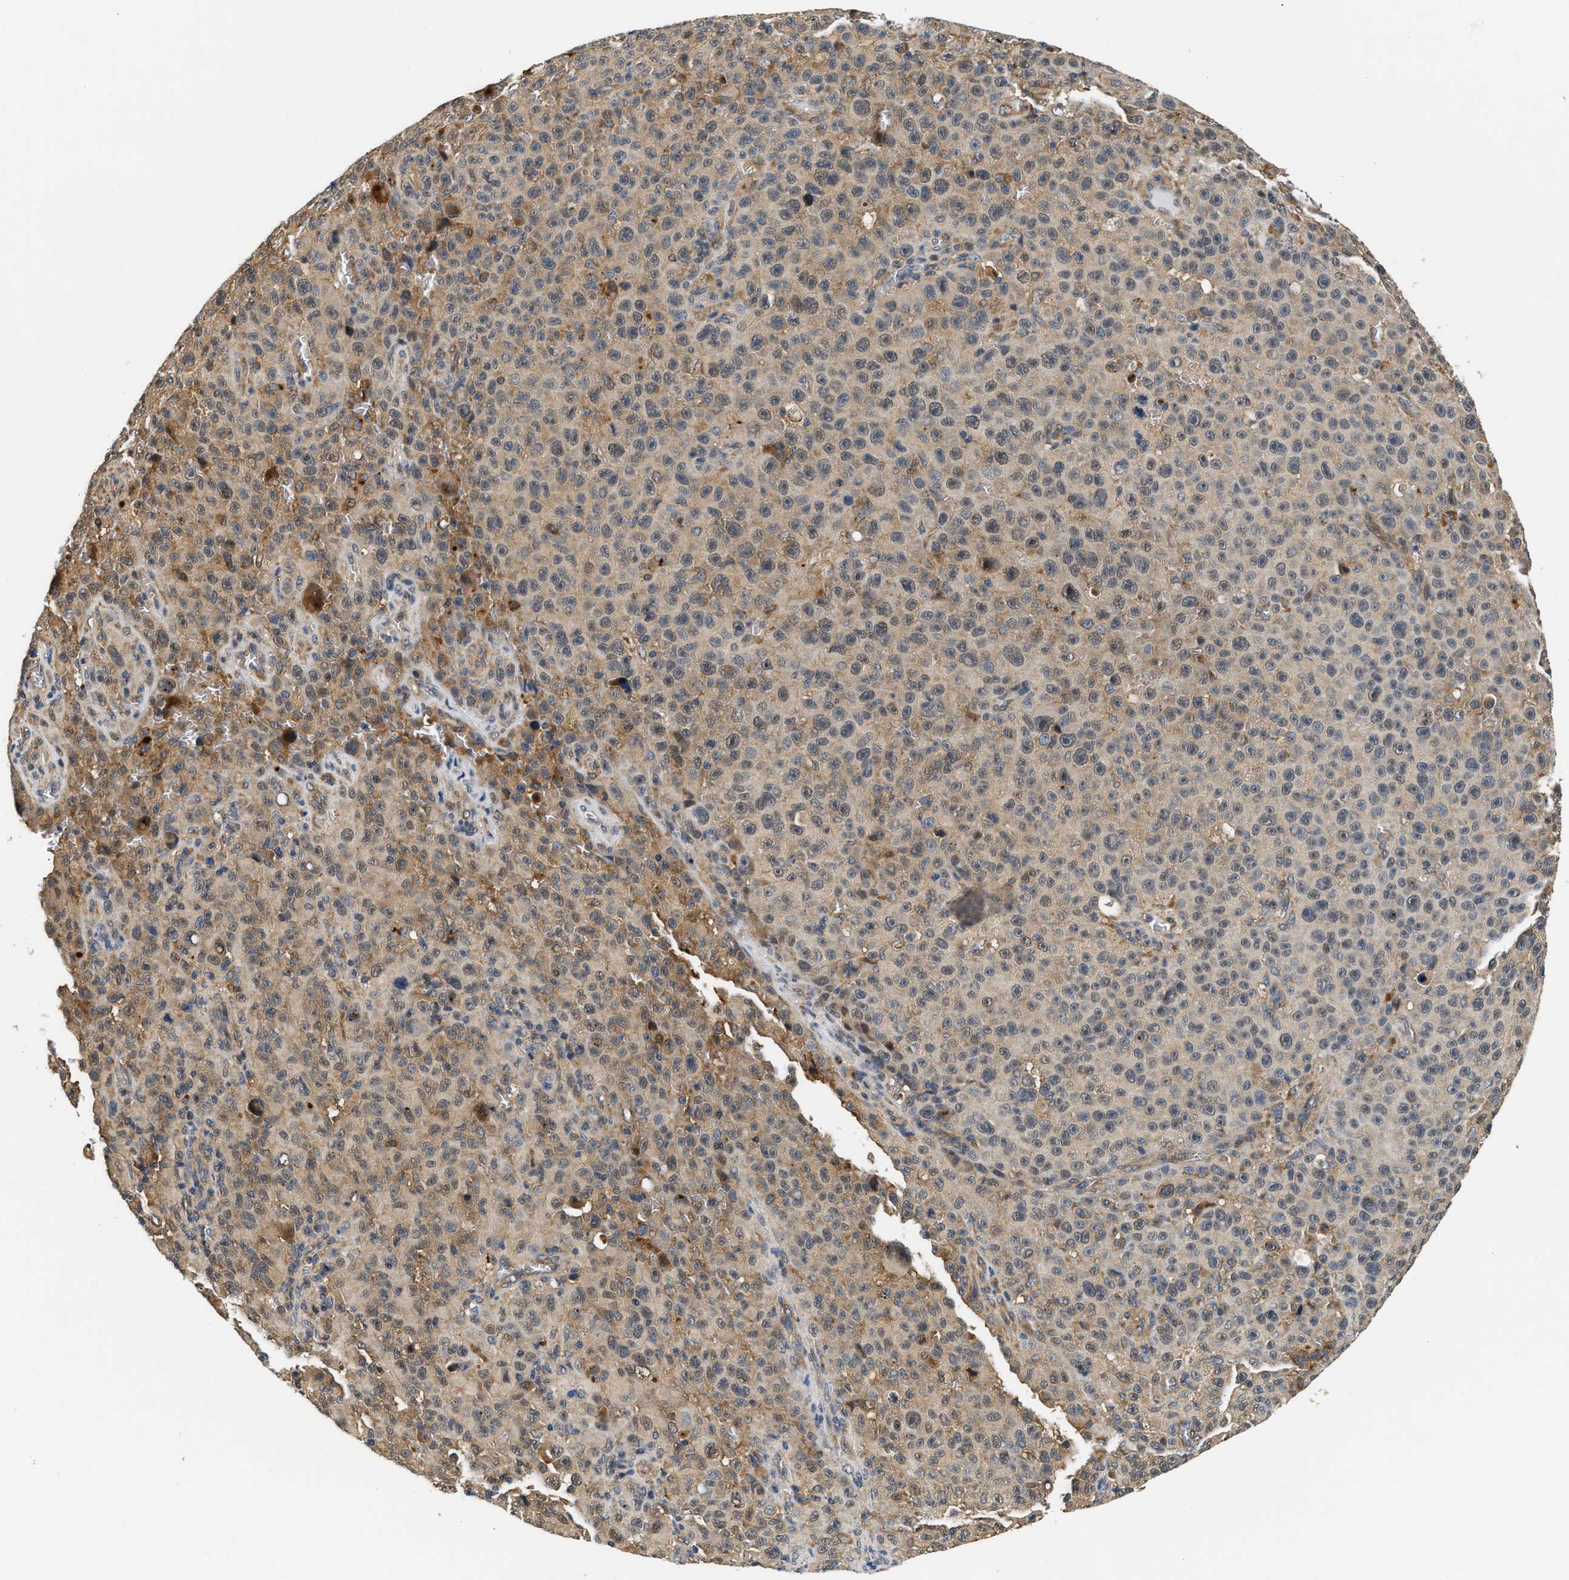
{"staining": {"intensity": "moderate", "quantity": ">75%", "location": "cytoplasmic/membranous,nuclear"}, "tissue": "melanoma", "cell_type": "Tumor cells", "image_type": "cancer", "snomed": [{"axis": "morphology", "description": "Malignant melanoma, NOS"}, {"axis": "topography", "description": "Skin"}], "caption": "Immunohistochemistry (DAB (3,3'-diaminobenzidine)) staining of human malignant melanoma exhibits moderate cytoplasmic/membranous and nuclear protein positivity in about >75% of tumor cells. The protein is stained brown, and the nuclei are stained in blue (DAB IHC with brightfield microscopy, high magnification).", "gene": "LARP6", "patient": {"sex": "female", "age": 82}}